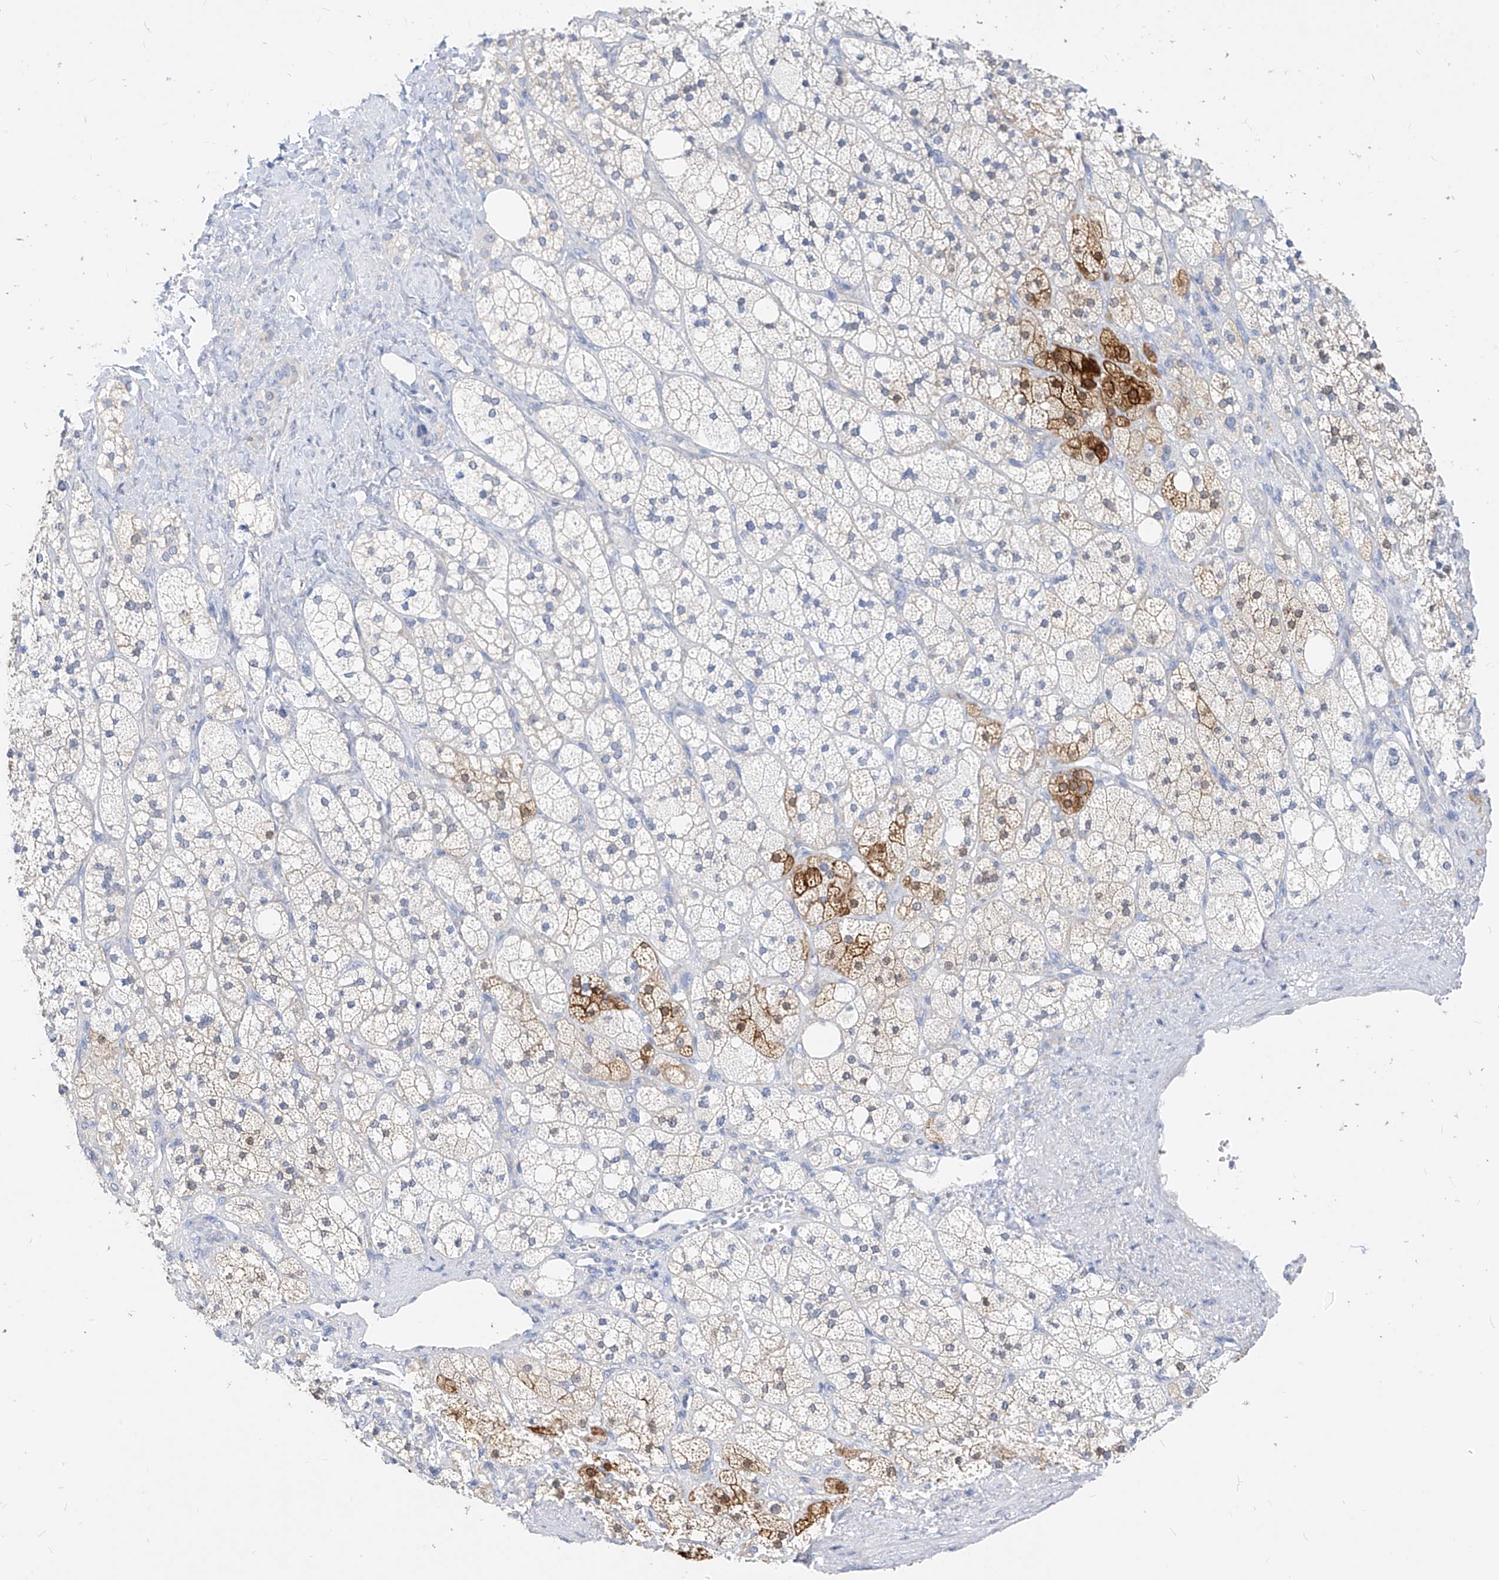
{"staining": {"intensity": "moderate", "quantity": "25%-75%", "location": "cytoplasmic/membranous"}, "tissue": "adrenal gland", "cell_type": "Glandular cells", "image_type": "normal", "snomed": [{"axis": "morphology", "description": "Normal tissue, NOS"}, {"axis": "topography", "description": "Adrenal gland"}], "caption": "Immunohistochemistry (DAB (3,3'-diaminobenzidine)) staining of normal adrenal gland exhibits moderate cytoplasmic/membranous protein positivity in approximately 25%-75% of glandular cells. Immunohistochemistry (ihc) stains the protein of interest in brown and the nuclei are stained blue.", "gene": "ZZEF1", "patient": {"sex": "male", "age": 61}}